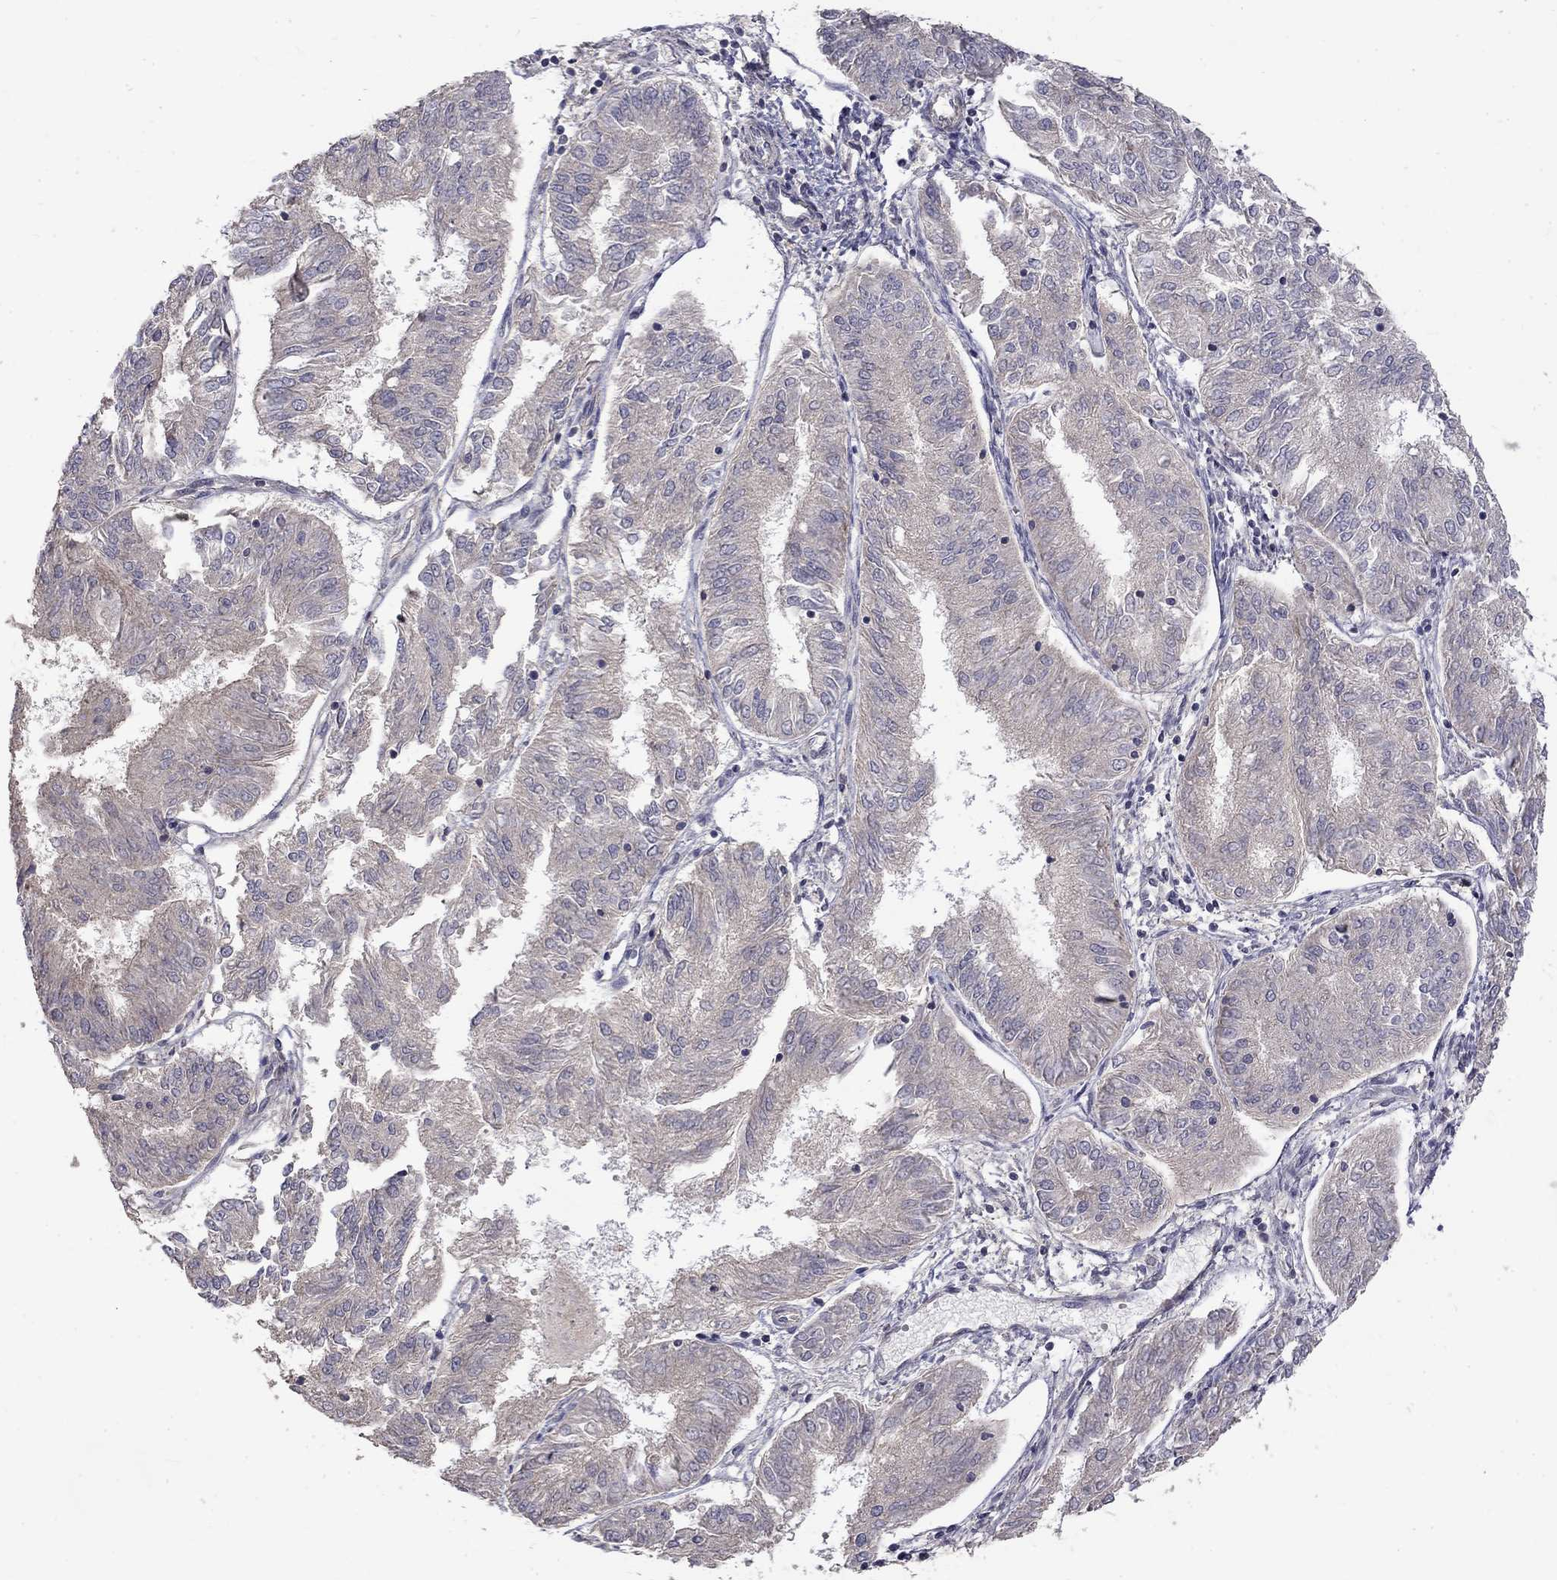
{"staining": {"intensity": "negative", "quantity": "none", "location": "none"}, "tissue": "endometrial cancer", "cell_type": "Tumor cells", "image_type": "cancer", "snomed": [{"axis": "morphology", "description": "Adenocarcinoma, NOS"}, {"axis": "topography", "description": "Endometrium"}], "caption": "The image demonstrates no significant expression in tumor cells of endometrial adenocarcinoma.", "gene": "SLC39A14", "patient": {"sex": "female", "age": 58}}